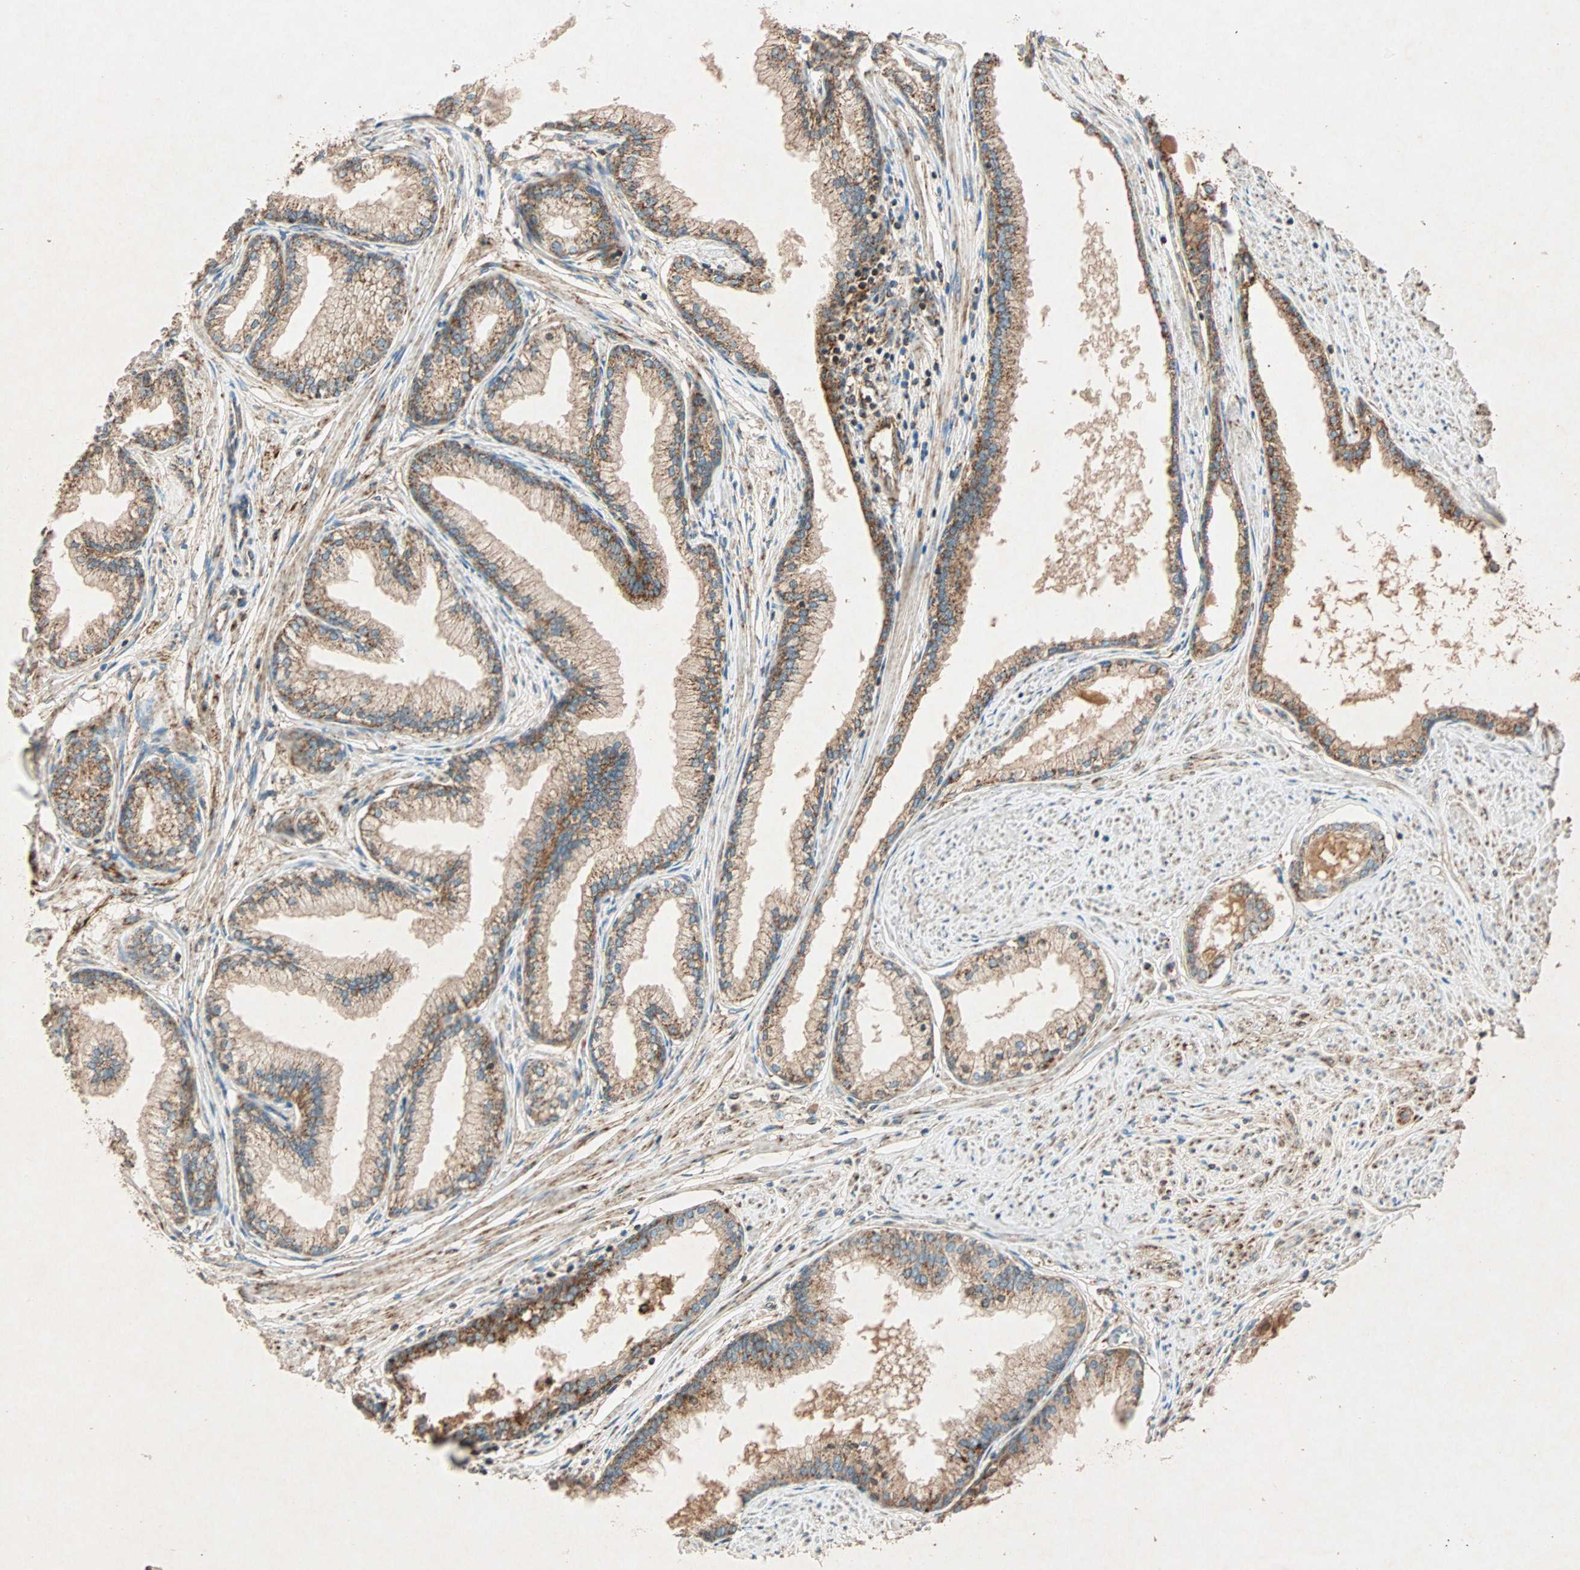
{"staining": {"intensity": "strong", "quantity": ">75%", "location": "cytoplasmic/membranous"}, "tissue": "prostate", "cell_type": "Glandular cells", "image_type": "normal", "snomed": [{"axis": "morphology", "description": "Normal tissue, NOS"}, {"axis": "topography", "description": "Prostate"}], "caption": "Prostate stained with IHC demonstrates strong cytoplasmic/membranous staining in approximately >75% of glandular cells. The protein of interest is shown in brown color, while the nuclei are stained blue.", "gene": "MAPK1", "patient": {"sex": "male", "age": 64}}